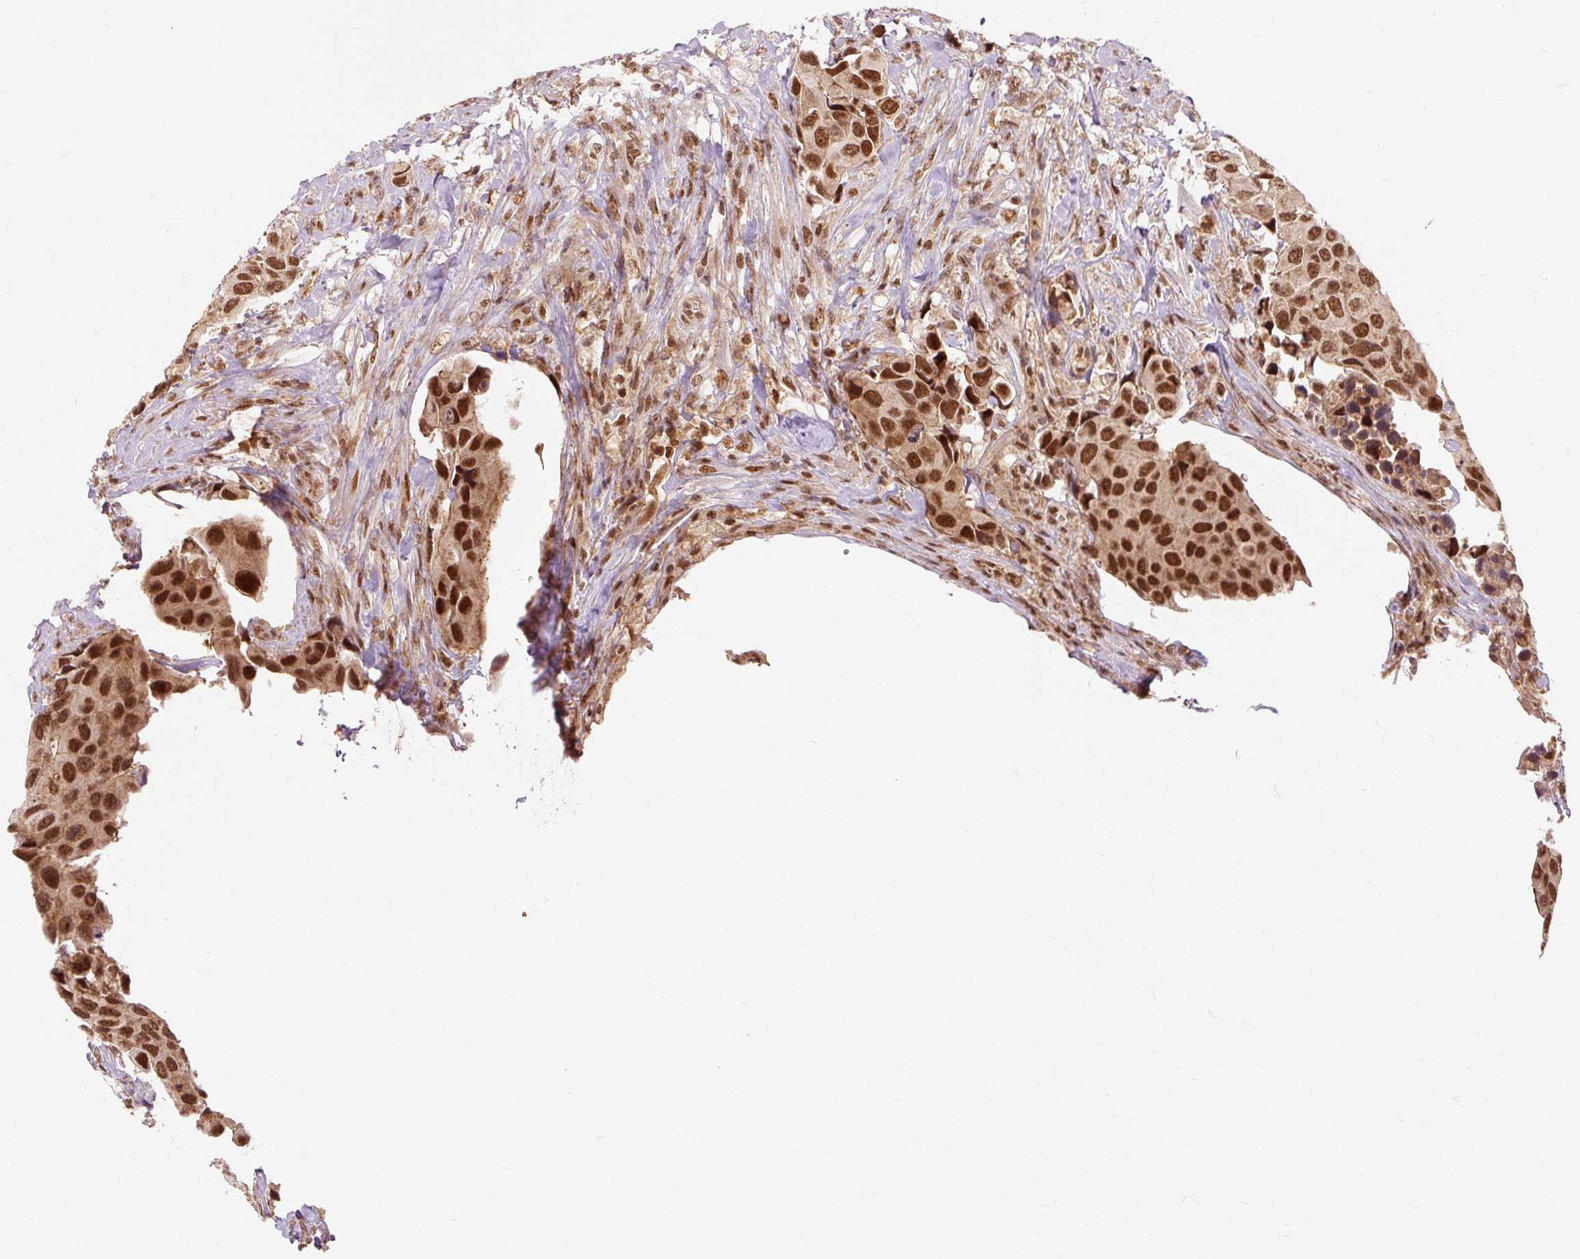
{"staining": {"intensity": "strong", "quantity": ">75%", "location": "nuclear"}, "tissue": "urothelial cancer", "cell_type": "Tumor cells", "image_type": "cancer", "snomed": [{"axis": "morphology", "description": "Urothelial carcinoma, High grade"}, {"axis": "topography", "description": "Urinary bladder"}], "caption": "Tumor cells display strong nuclear positivity in about >75% of cells in urothelial carcinoma (high-grade).", "gene": "CSTF1", "patient": {"sex": "male", "age": 74}}